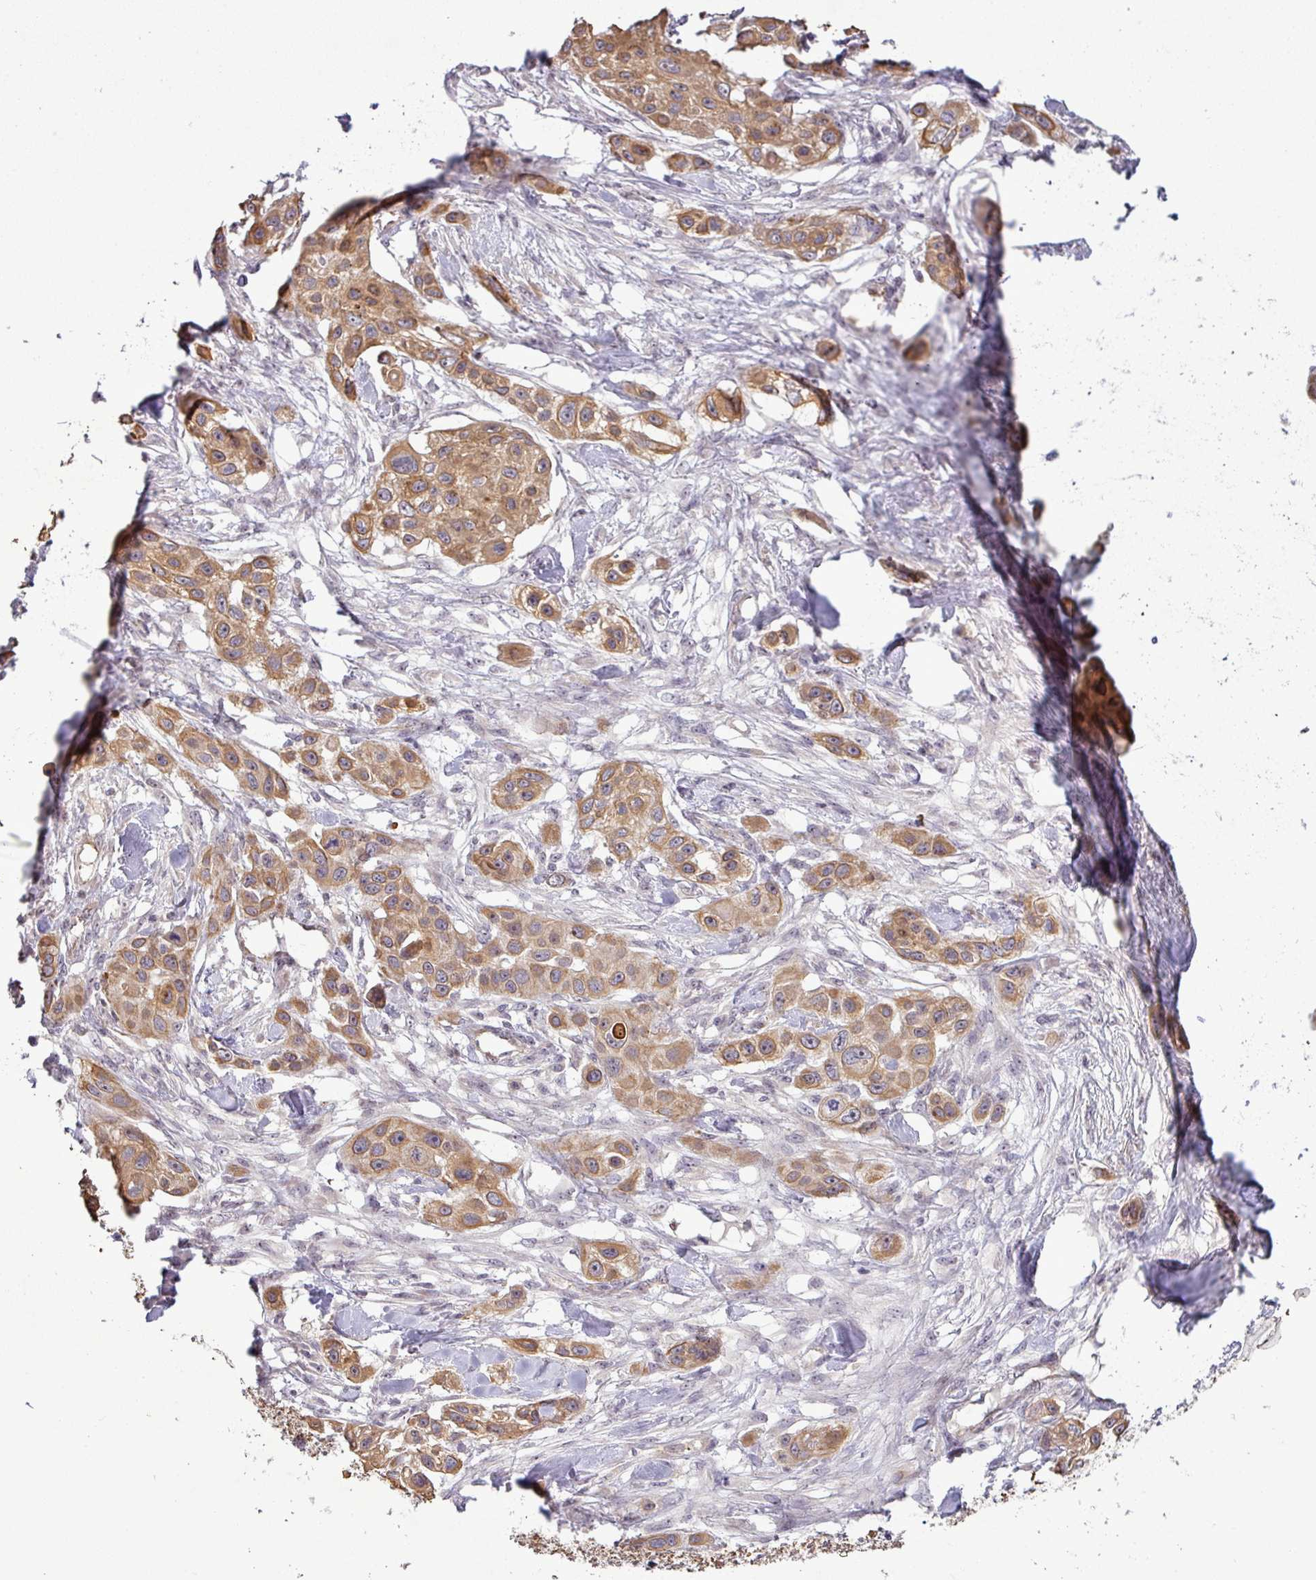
{"staining": {"intensity": "moderate", "quantity": ">75%", "location": "cytoplasmic/membranous"}, "tissue": "skin cancer", "cell_type": "Tumor cells", "image_type": "cancer", "snomed": [{"axis": "morphology", "description": "Squamous cell carcinoma, NOS"}, {"axis": "topography", "description": "Skin"}], "caption": "Brown immunohistochemical staining in skin squamous cell carcinoma reveals moderate cytoplasmic/membranous positivity in about >75% of tumor cells. (brown staining indicates protein expression, while blue staining denotes nuclei).", "gene": "PCDH1", "patient": {"sex": "male", "age": 63}}